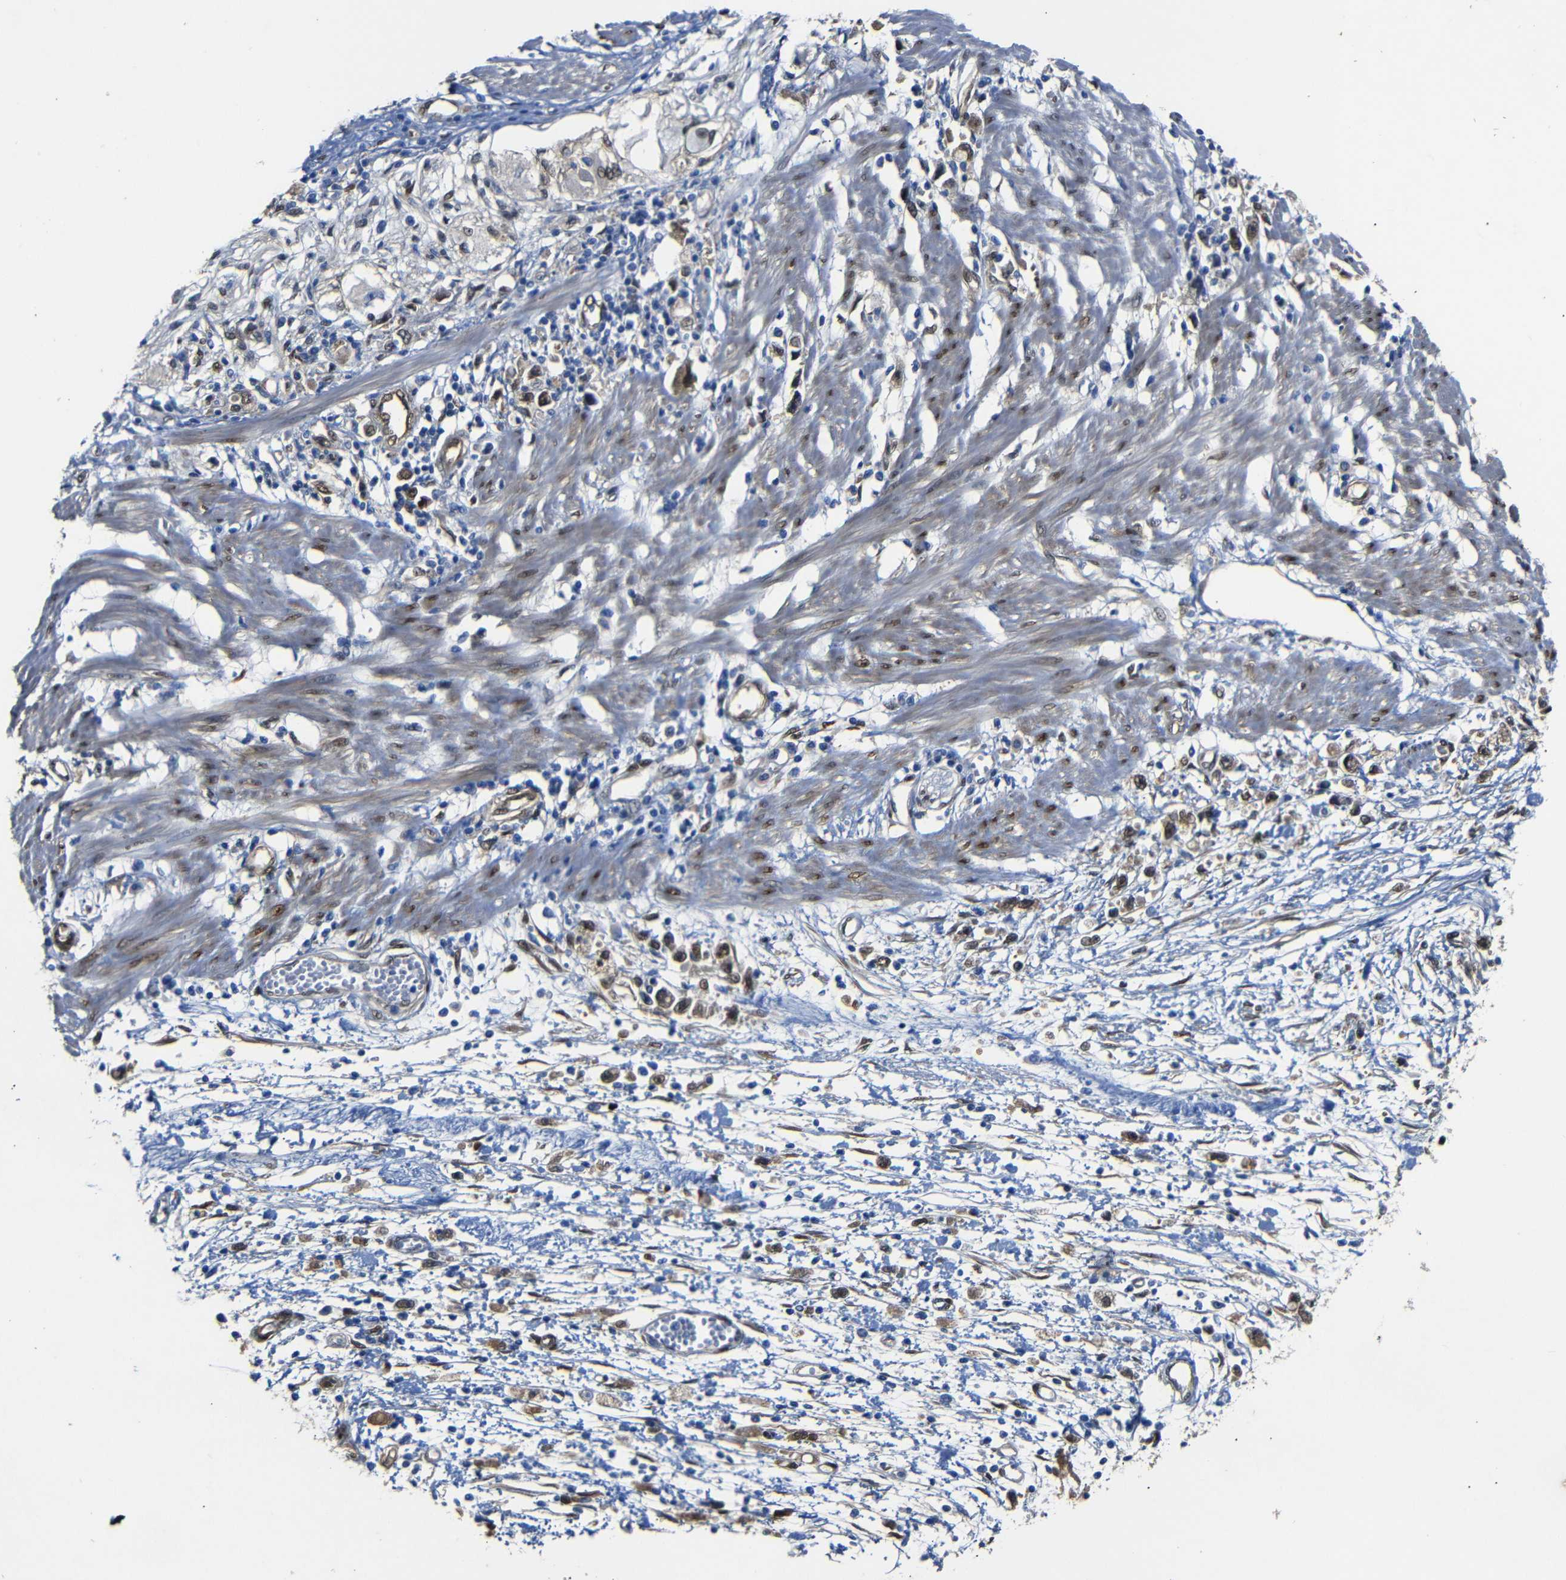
{"staining": {"intensity": "moderate", "quantity": ">75%", "location": "nuclear"}, "tissue": "stomach cancer", "cell_type": "Tumor cells", "image_type": "cancer", "snomed": [{"axis": "morphology", "description": "Adenocarcinoma, NOS"}, {"axis": "topography", "description": "Stomach"}], "caption": "The immunohistochemical stain highlights moderate nuclear positivity in tumor cells of stomach adenocarcinoma tissue.", "gene": "YAP1", "patient": {"sex": "female", "age": 59}}